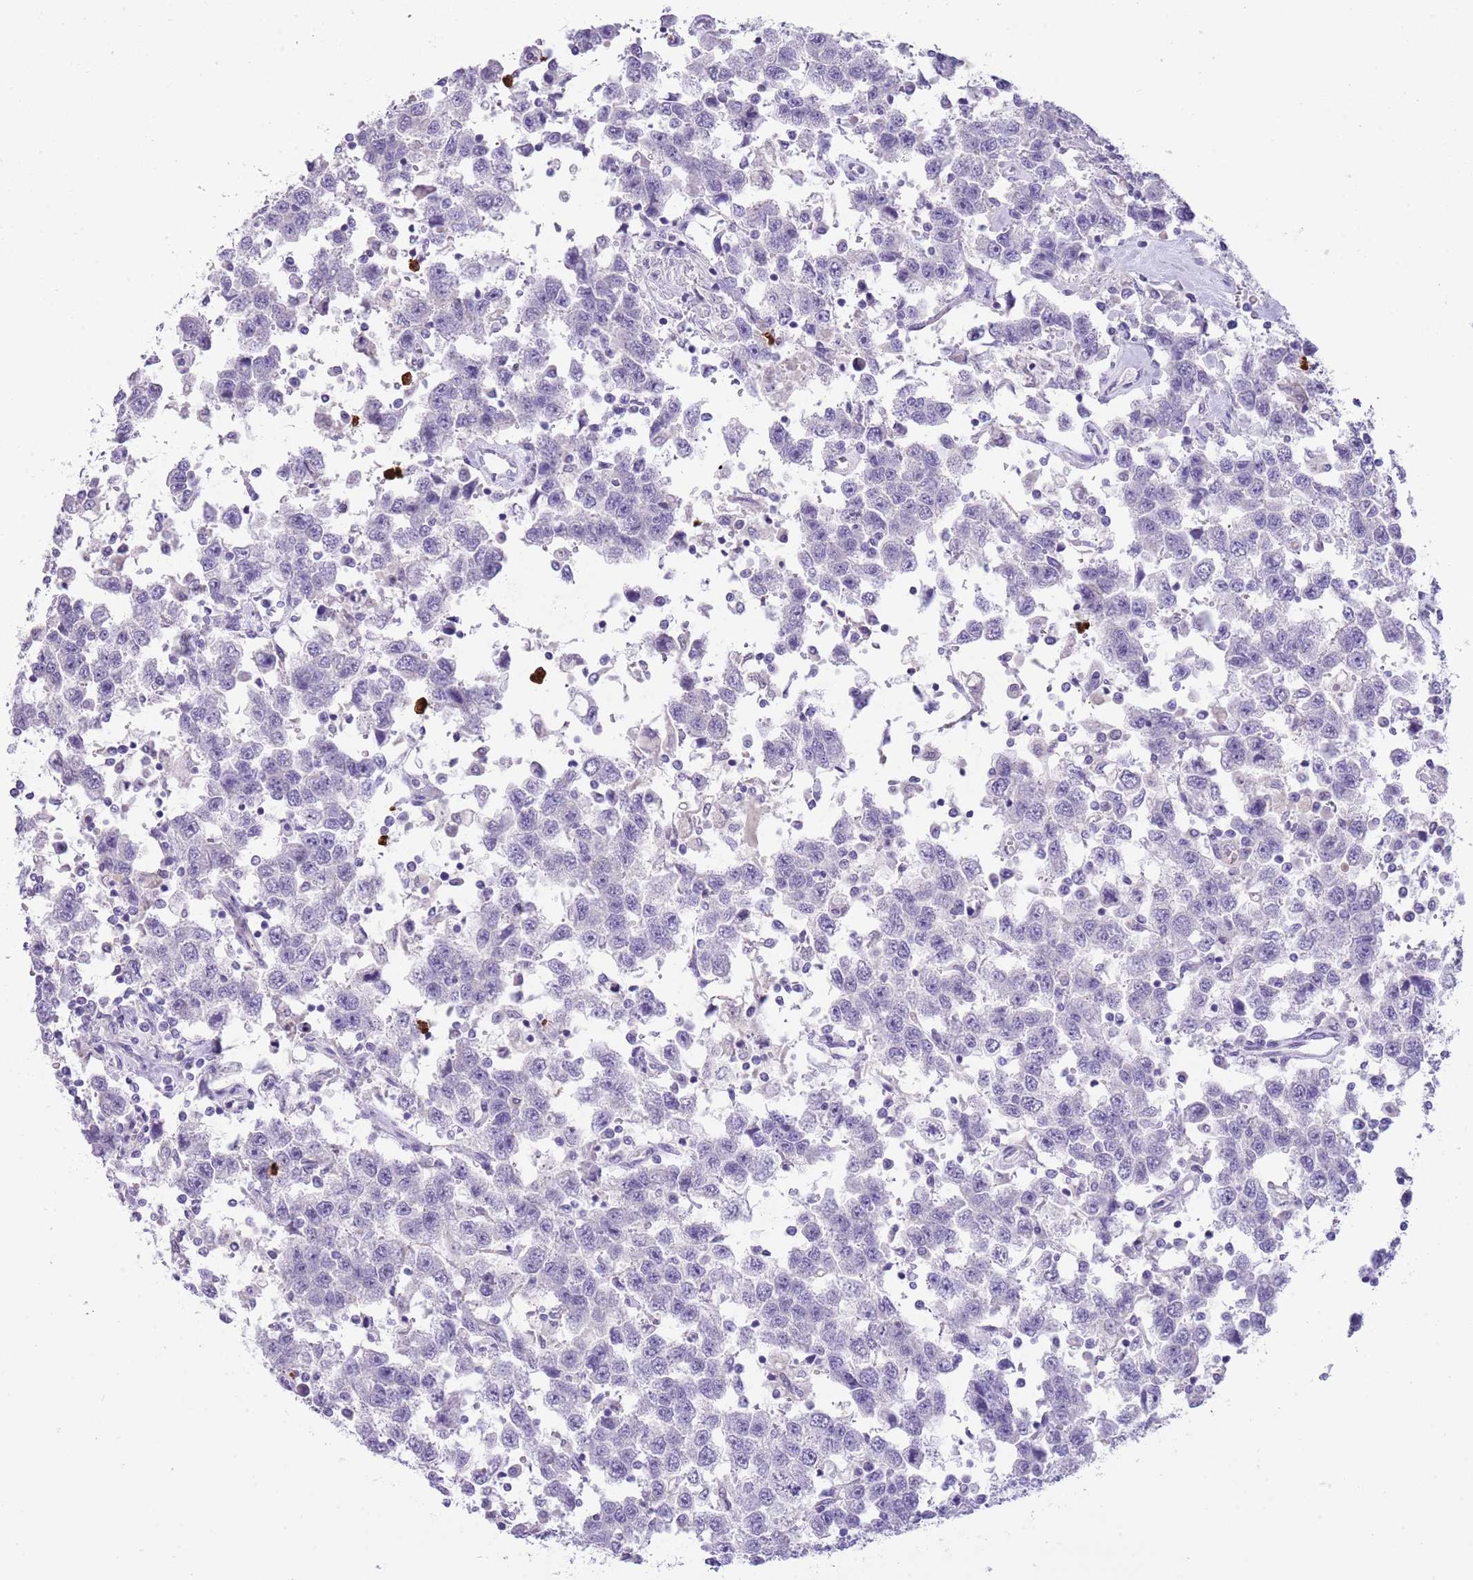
{"staining": {"intensity": "negative", "quantity": "none", "location": "none"}, "tissue": "testis cancer", "cell_type": "Tumor cells", "image_type": "cancer", "snomed": [{"axis": "morphology", "description": "Seminoma, NOS"}, {"axis": "topography", "description": "Testis"}], "caption": "The image exhibits no staining of tumor cells in testis seminoma. (Brightfield microscopy of DAB (3,3'-diaminobenzidine) IHC at high magnification).", "gene": "TSGA13", "patient": {"sex": "male", "age": 41}}